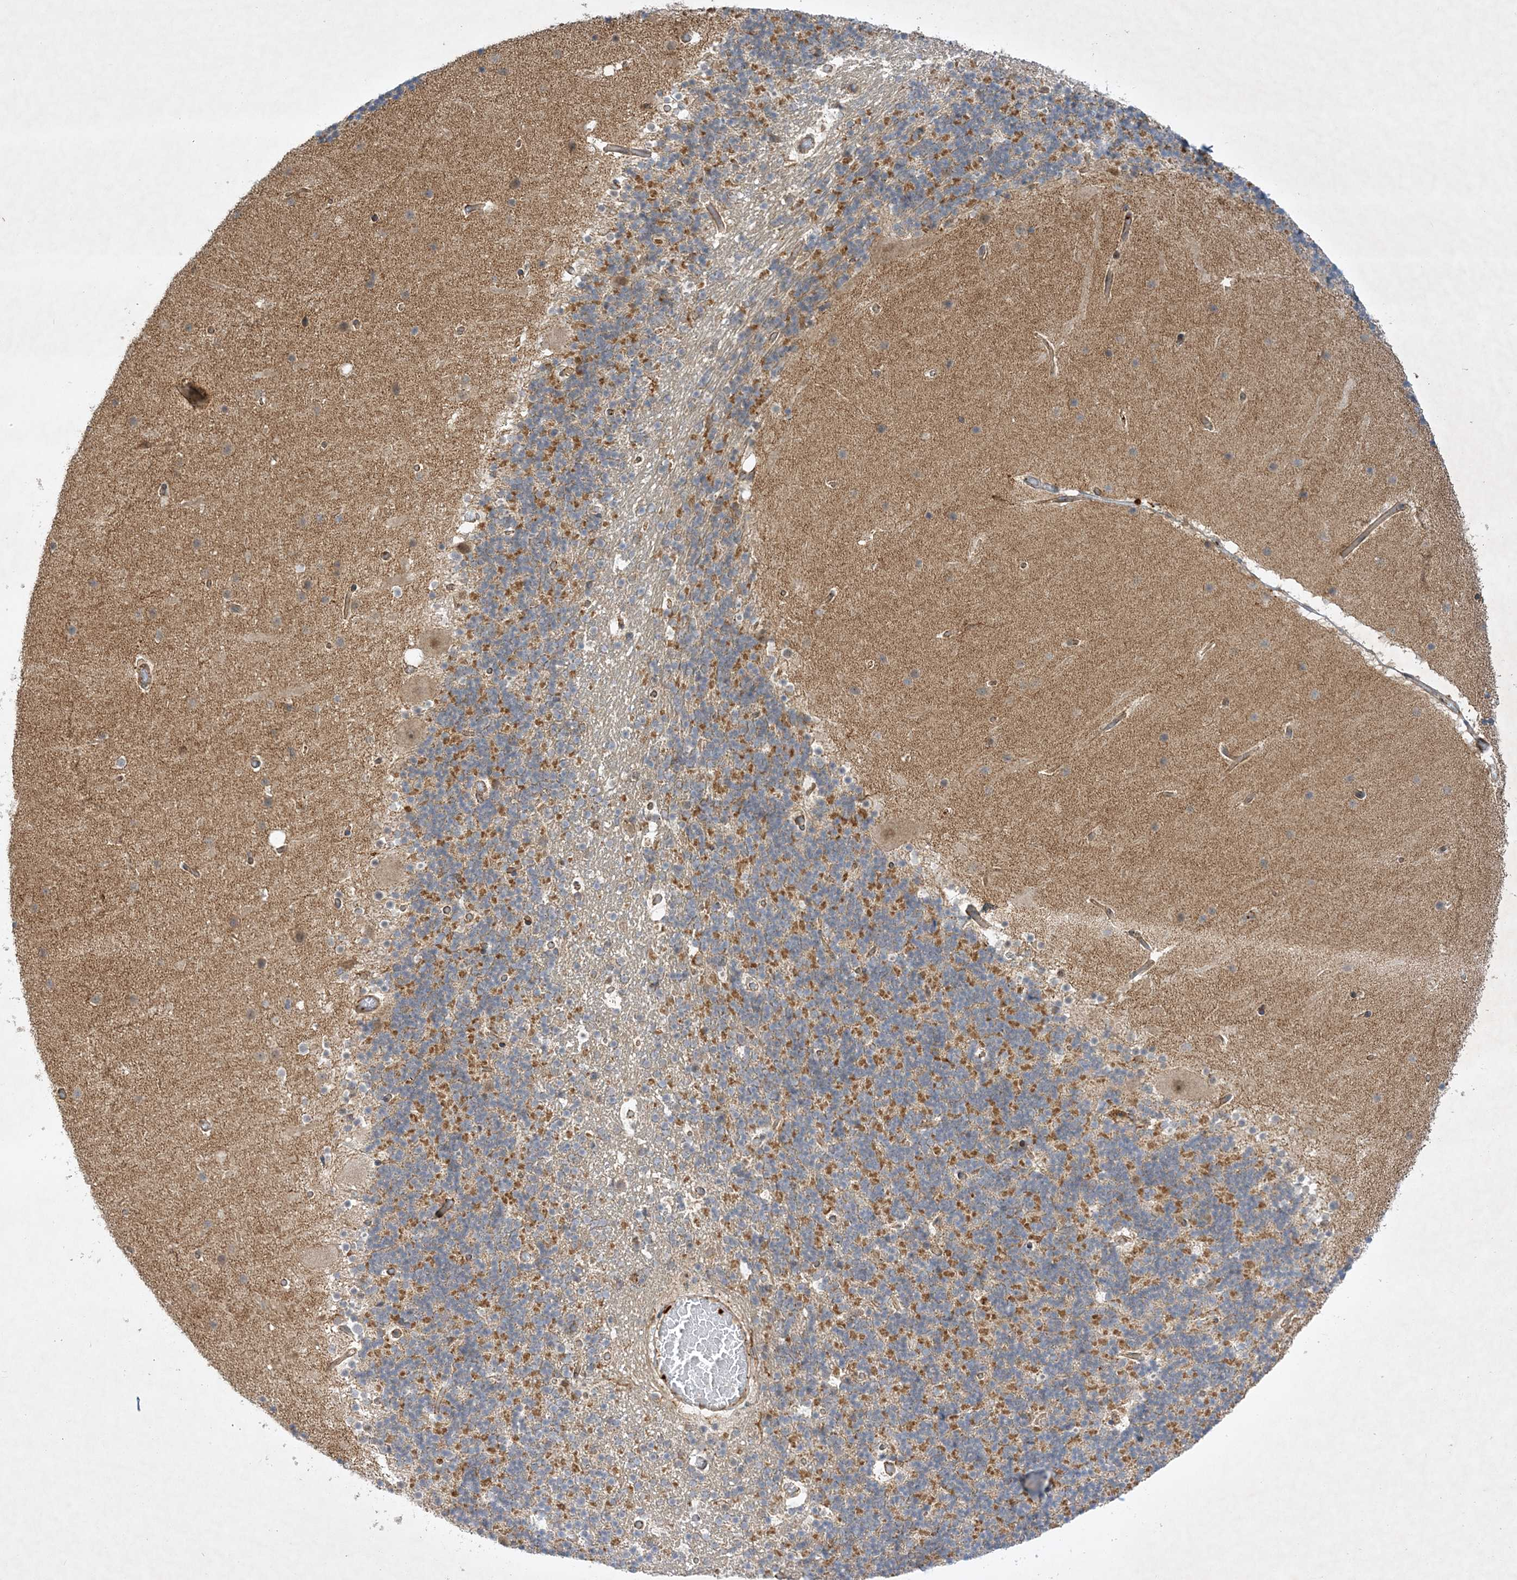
{"staining": {"intensity": "moderate", "quantity": "25%-75%", "location": "cytoplasmic/membranous"}, "tissue": "cerebellum", "cell_type": "Cells in granular layer", "image_type": "normal", "snomed": [{"axis": "morphology", "description": "Normal tissue, NOS"}, {"axis": "topography", "description": "Cerebellum"}], "caption": "DAB (3,3'-diaminobenzidine) immunohistochemical staining of unremarkable human cerebellum demonstrates moderate cytoplasmic/membranous protein staining in approximately 25%-75% of cells in granular layer.", "gene": "NAF1", "patient": {"sex": "male", "age": 57}}